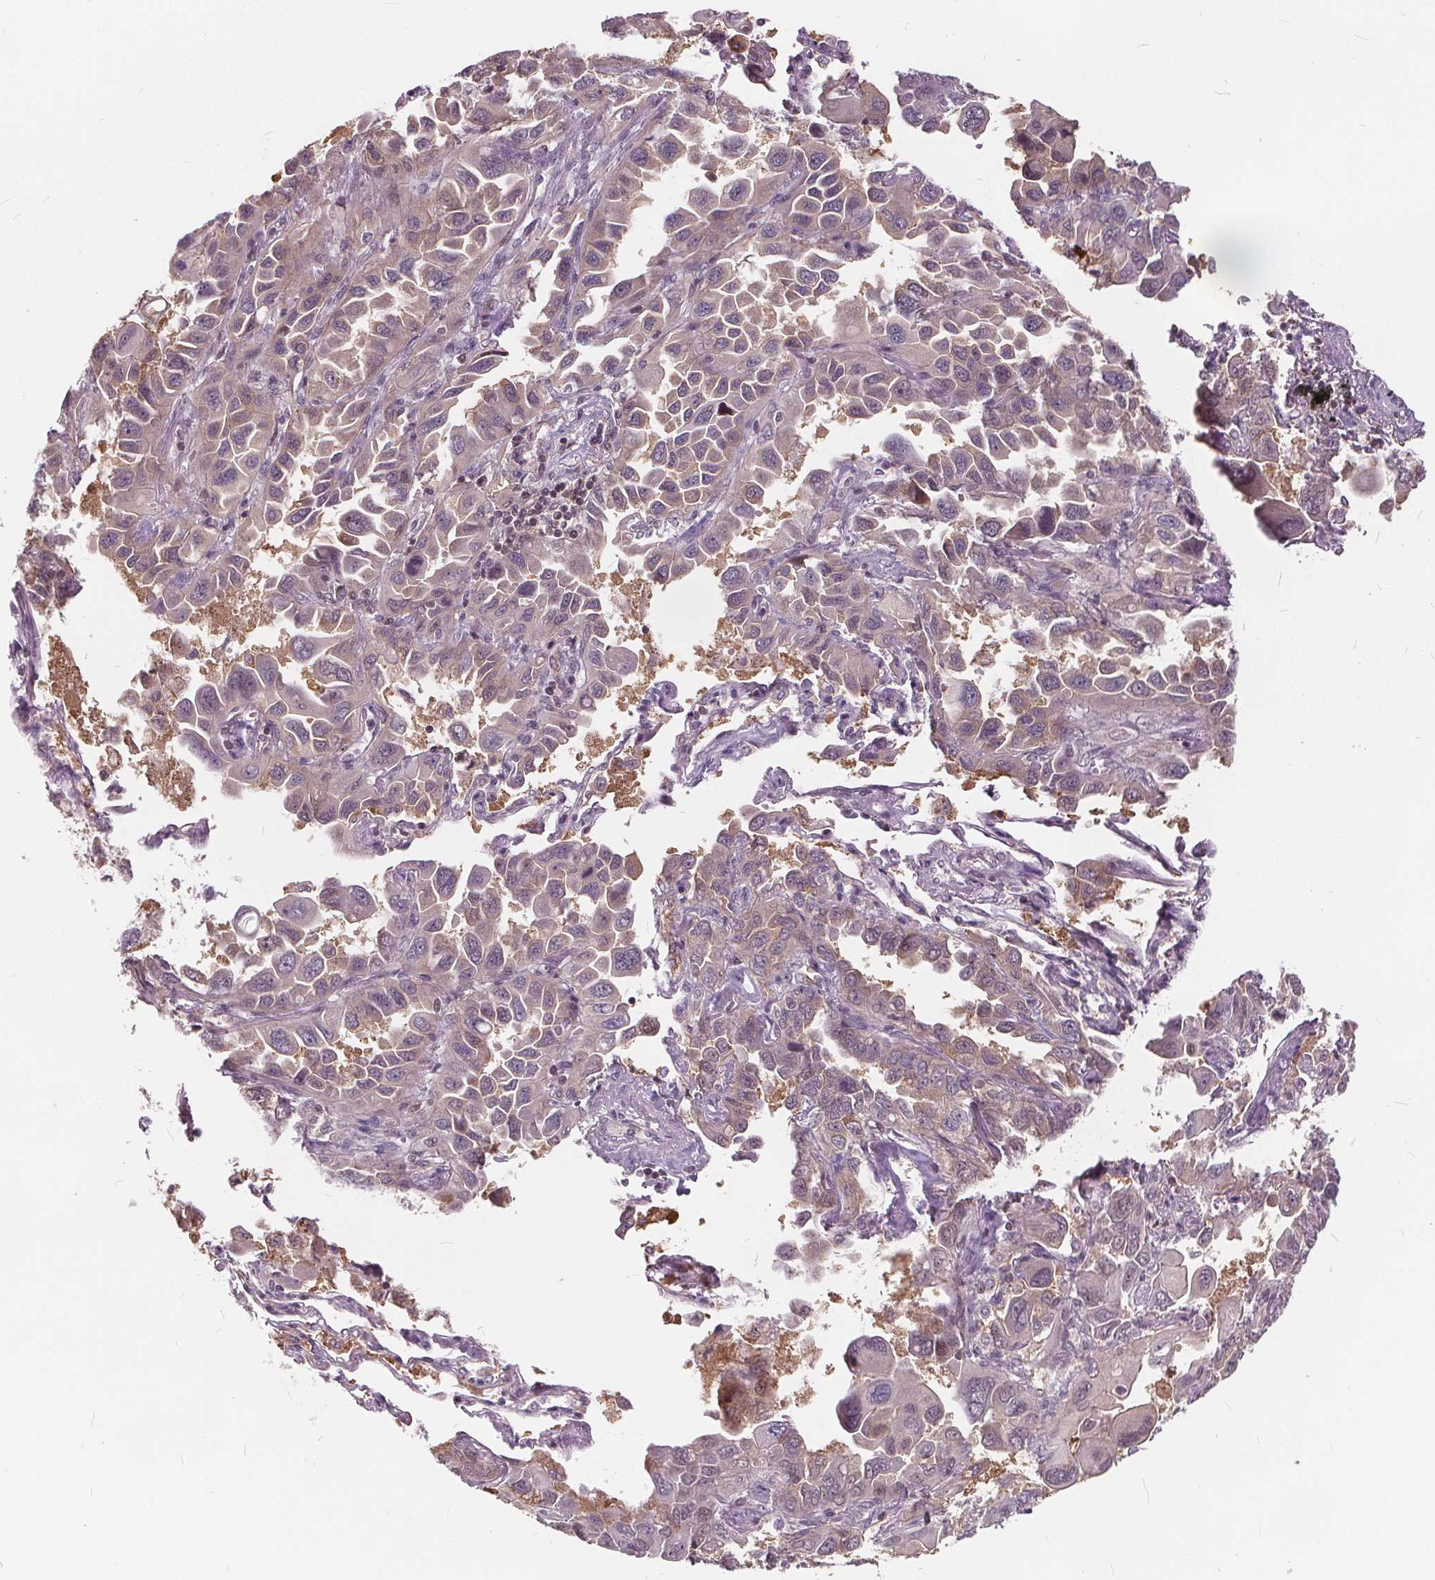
{"staining": {"intensity": "negative", "quantity": "none", "location": "none"}, "tissue": "lung cancer", "cell_type": "Tumor cells", "image_type": "cancer", "snomed": [{"axis": "morphology", "description": "Adenocarcinoma, NOS"}, {"axis": "topography", "description": "Lung"}], "caption": "Histopathology image shows no significant protein expression in tumor cells of lung cancer. (DAB (3,3'-diaminobenzidine) immunohistochemistry visualized using brightfield microscopy, high magnification).", "gene": "HIF1AN", "patient": {"sex": "male", "age": 64}}